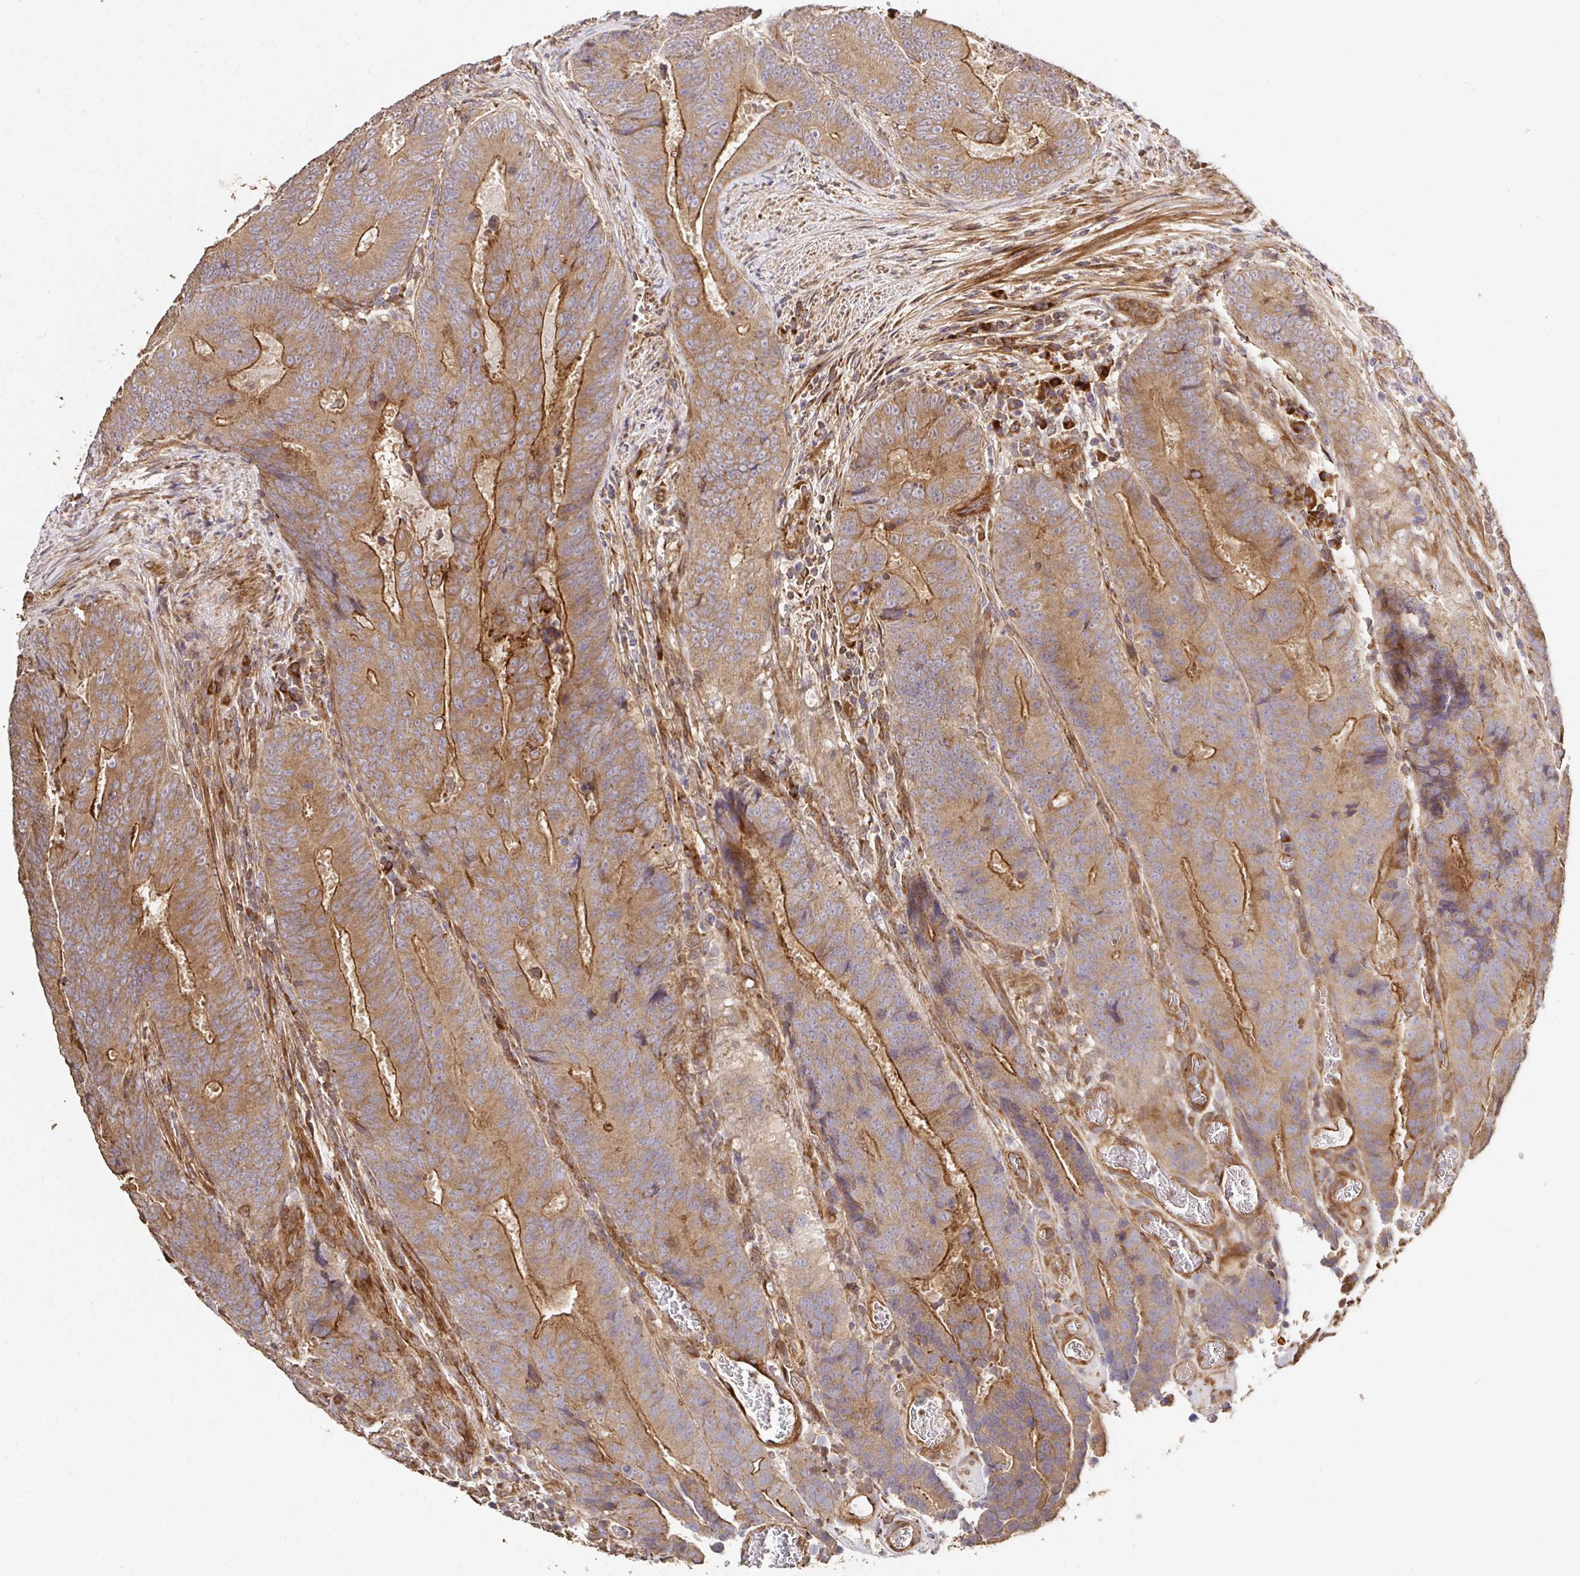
{"staining": {"intensity": "moderate", "quantity": ">75%", "location": "cytoplasmic/membranous"}, "tissue": "colorectal cancer", "cell_type": "Tumor cells", "image_type": "cancer", "snomed": [{"axis": "morphology", "description": "Adenocarcinoma, NOS"}, {"axis": "topography", "description": "Colon"}], "caption": "The histopathology image displays staining of adenocarcinoma (colorectal), revealing moderate cytoplasmic/membranous protein positivity (brown color) within tumor cells. (DAB (3,3'-diaminobenzidine) IHC with brightfield microscopy, high magnification).", "gene": "APBB1", "patient": {"sex": "female", "age": 48}}